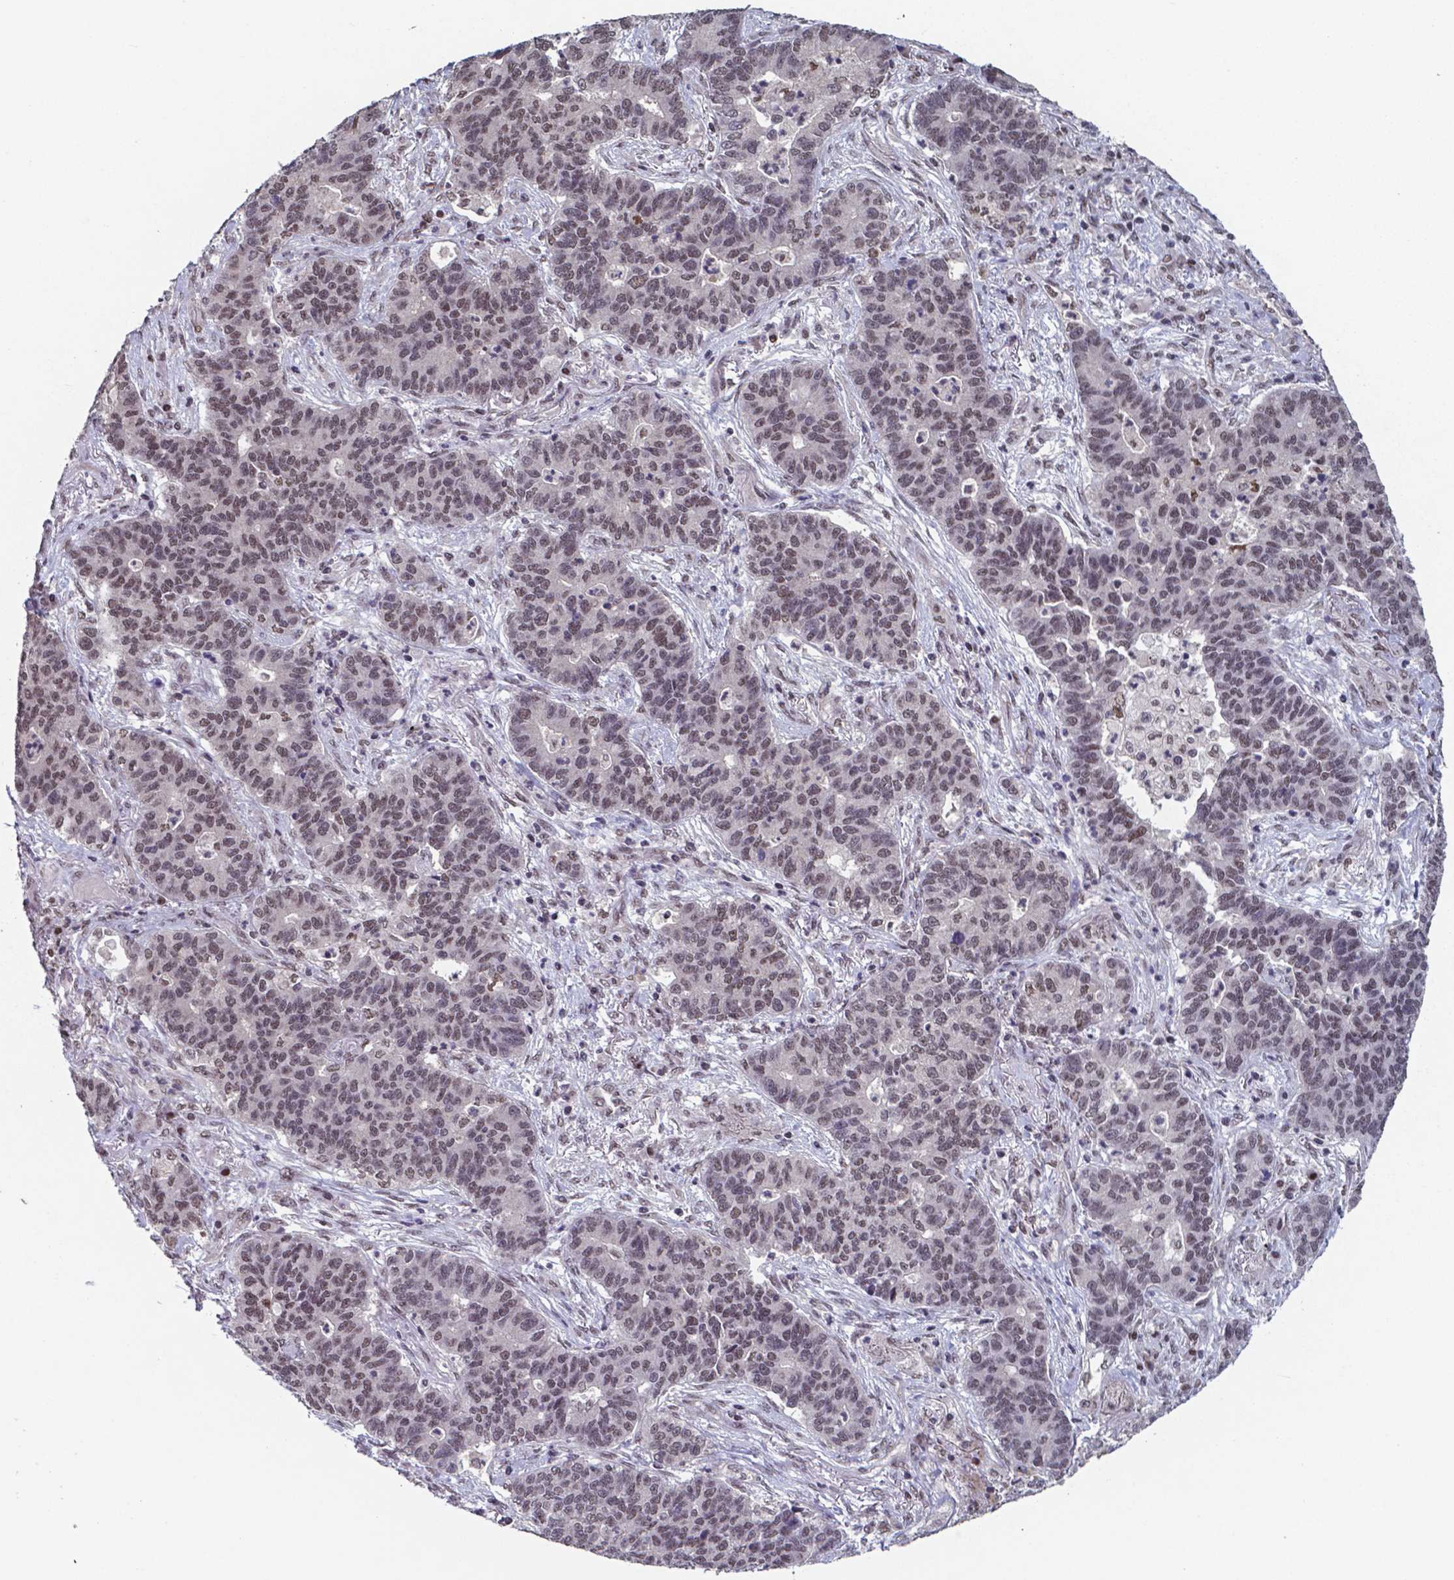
{"staining": {"intensity": "weak", "quantity": "25%-75%", "location": "nuclear"}, "tissue": "lung cancer", "cell_type": "Tumor cells", "image_type": "cancer", "snomed": [{"axis": "morphology", "description": "Adenocarcinoma, NOS"}, {"axis": "topography", "description": "Lung"}], "caption": "IHC of human lung adenocarcinoma demonstrates low levels of weak nuclear staining in about 25%-75% of tumor cells.", "gene": "UBA1", "patient": {"sex": "female", "age": 57}}